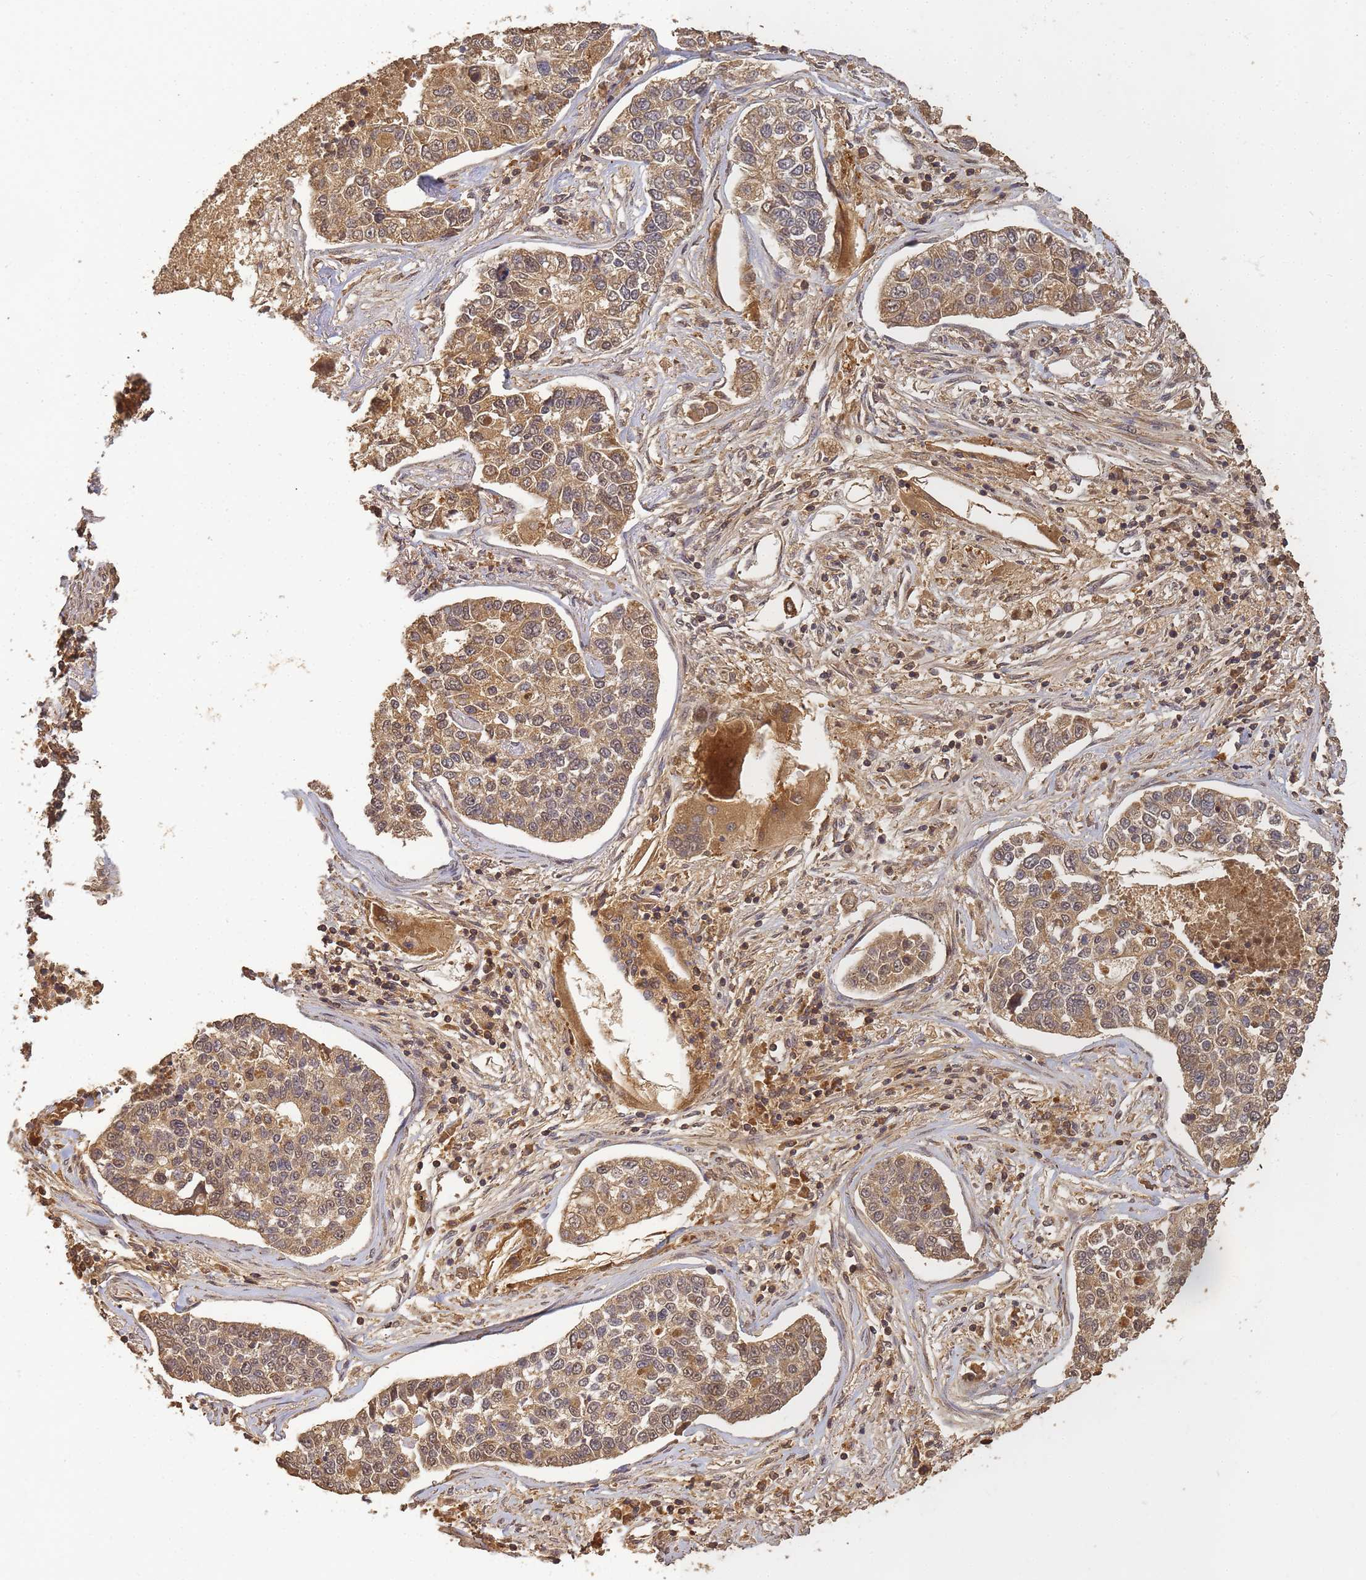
{"staining": {"intensity": "moderate", "quantity": ">75%", "location": "cytoplasmic/membranous,nuclear"}, "tissue": "lung cancer", "cell_type": "Tumor cells", "image_type": "cancer", "snomed": [{"axis": "morphology", "description": "Adenocarcinoma, NOS"}, {"axis": "topography", "description": "Lung"}], "caption": "This is a histology image of immunohistochemistry staining of adenocarcinoma (lung), which shows moderate expression in the cytoplasmic/membranous and nuclear of tumor cells.", "gene": "ALKBH1", "patient": {"sex": "male", "age": 49}}